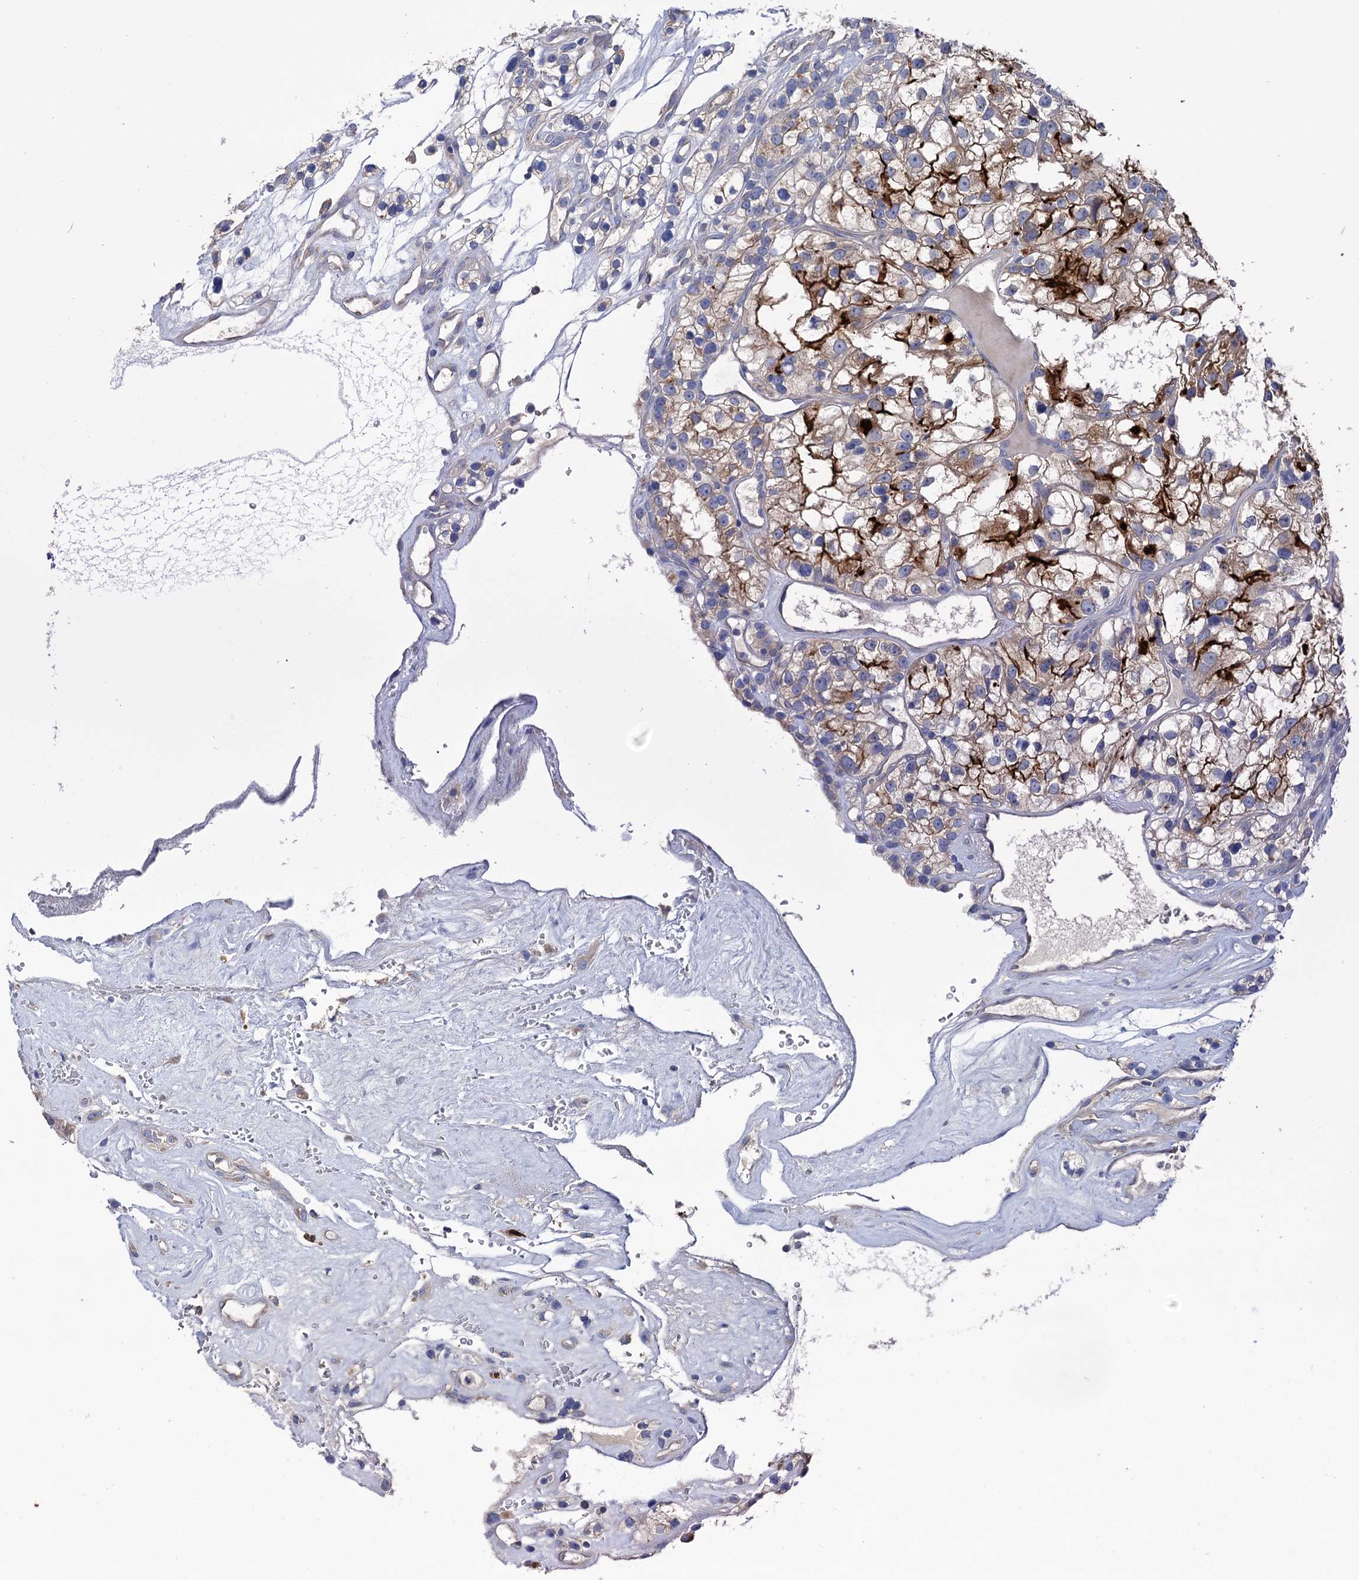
{"staining": {"intensity": "strong", "quantity": "<25%", "location": "cytoplasmic/membranous"}, "tissue": "renal cancer", "cell_type": "Tumor cells", "image_type": "cancer", "snomed": [{"axis": "morphology", "description": "Adenocarcinoma, NOS"}, {"axis": "topography", "description": "Kidney"}], "caption": "Immunohistochemical staining of human renal cancer (adenocarcinoma) displays strong cytoplasmic/membranous protein positivity in approximately <25% of tumor cells.", "gene": "BBS4", "patient": {"sex": "female", "age": 57}}